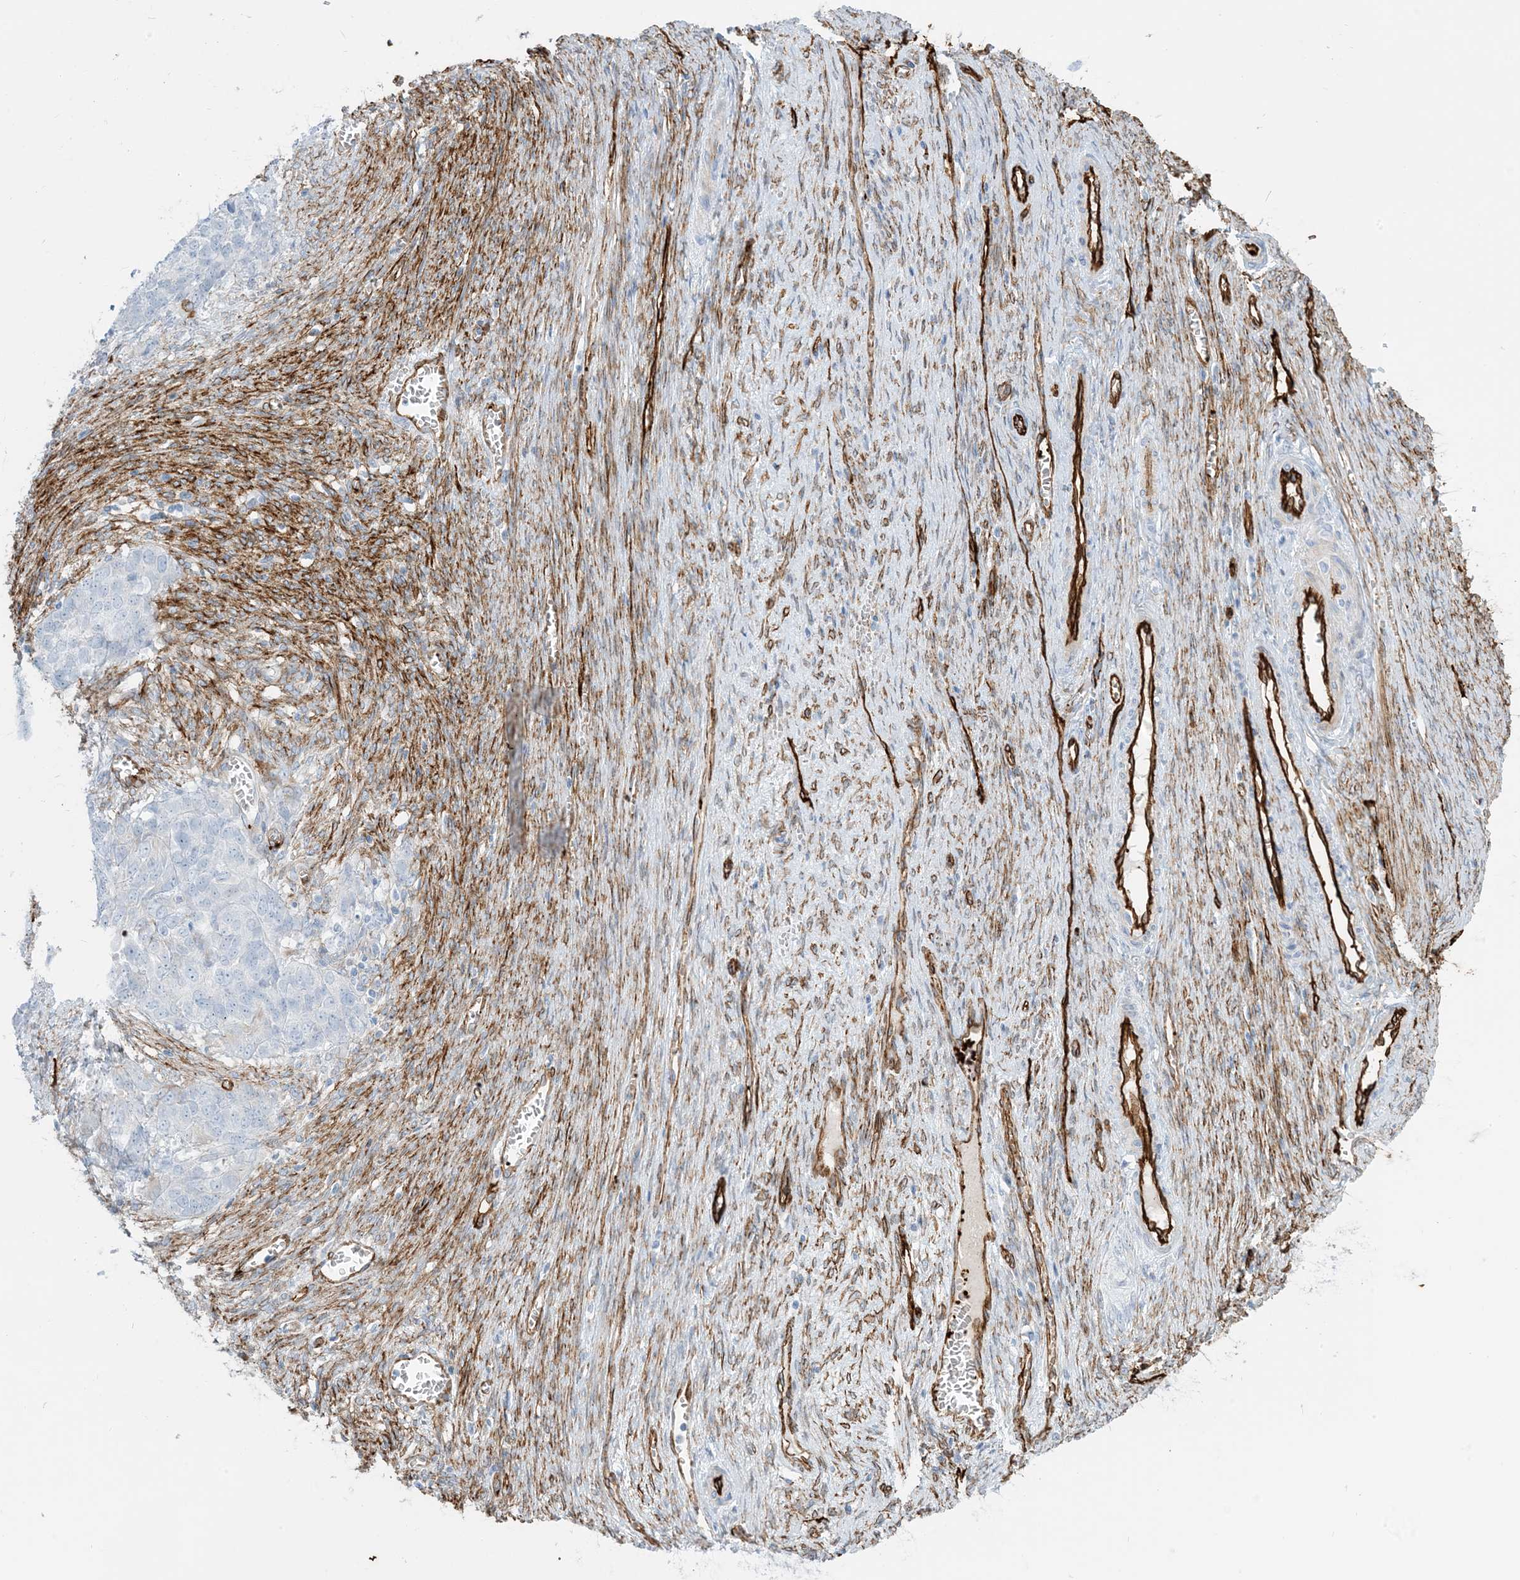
{"staining": {"intensity": "negative", "quantity": "none", "location": "none"}, "tissue": "ovarian cancer", "cell_type": "Tumor cells", "image_type": "cancer", "snomed": [{"axis": "morphology", "description": "Cystadenocarcinoma, serous, NOS"}, {"axis": "topography", "description": "Ovary"}], "caption": "A micrograph of human ovarian cancer (serous cystadenocarcinoma) is negative for staining in tumor cells.", "gene": "EPS8L3", "patient": {"sex": "female", "age": 44}}